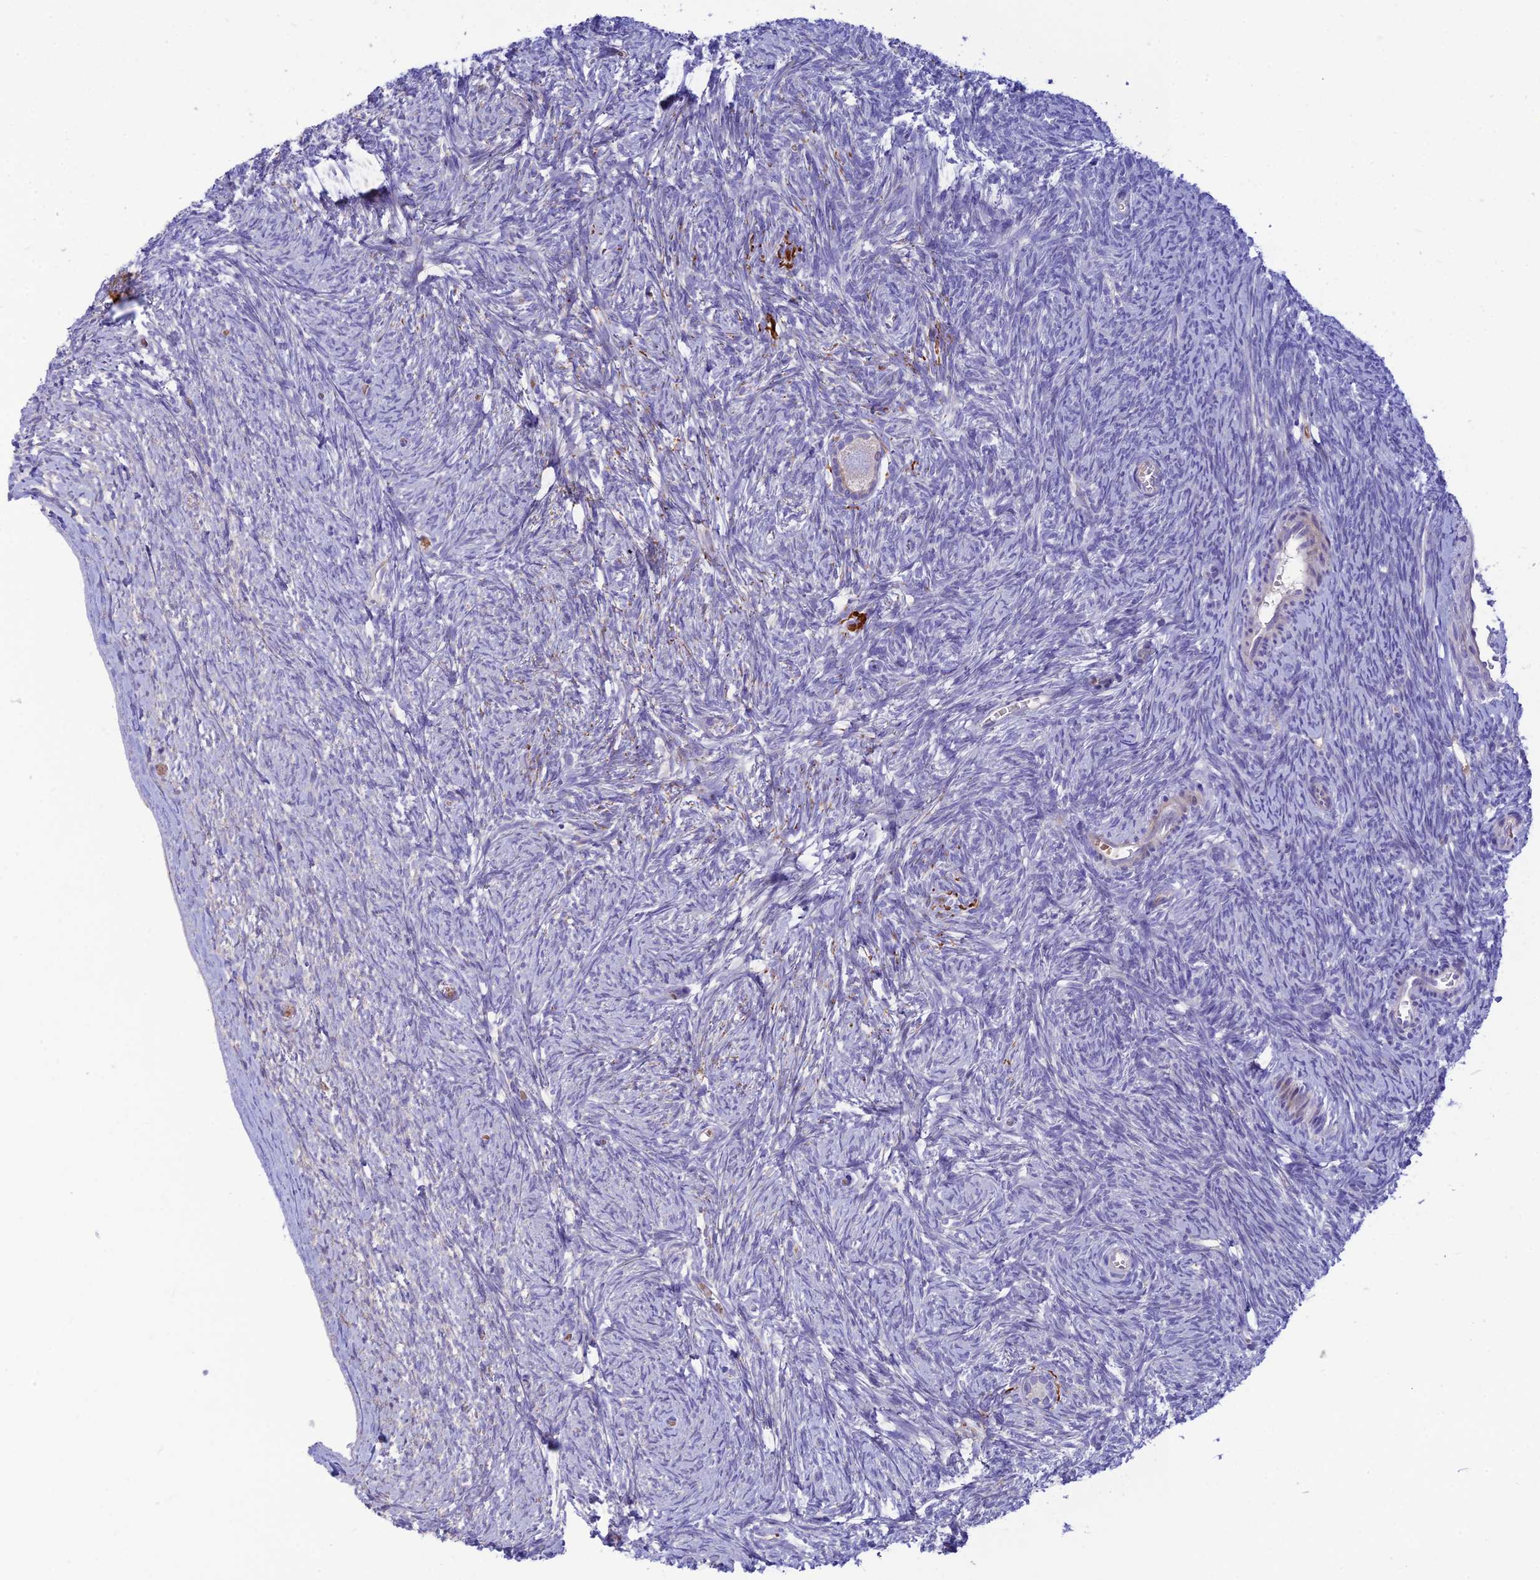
{"staining": {"intensity": "negative", "quantity": "none", "location": "none"}, "tissue": "ovary", "cell_type": "Ovarian stroma cells", "image_type": "normal", "snomed": [{"axis": "morphology", "description": "Normal tissue, NOS"}, {"axis": "topography", "description": "Ovary"}], "caption": "Histopathology image shows no significant protein expression in ovarian stroma cells of normal ovary.", "gene": "CCDC157", "patient": {"sex": "female", "age": 44}}